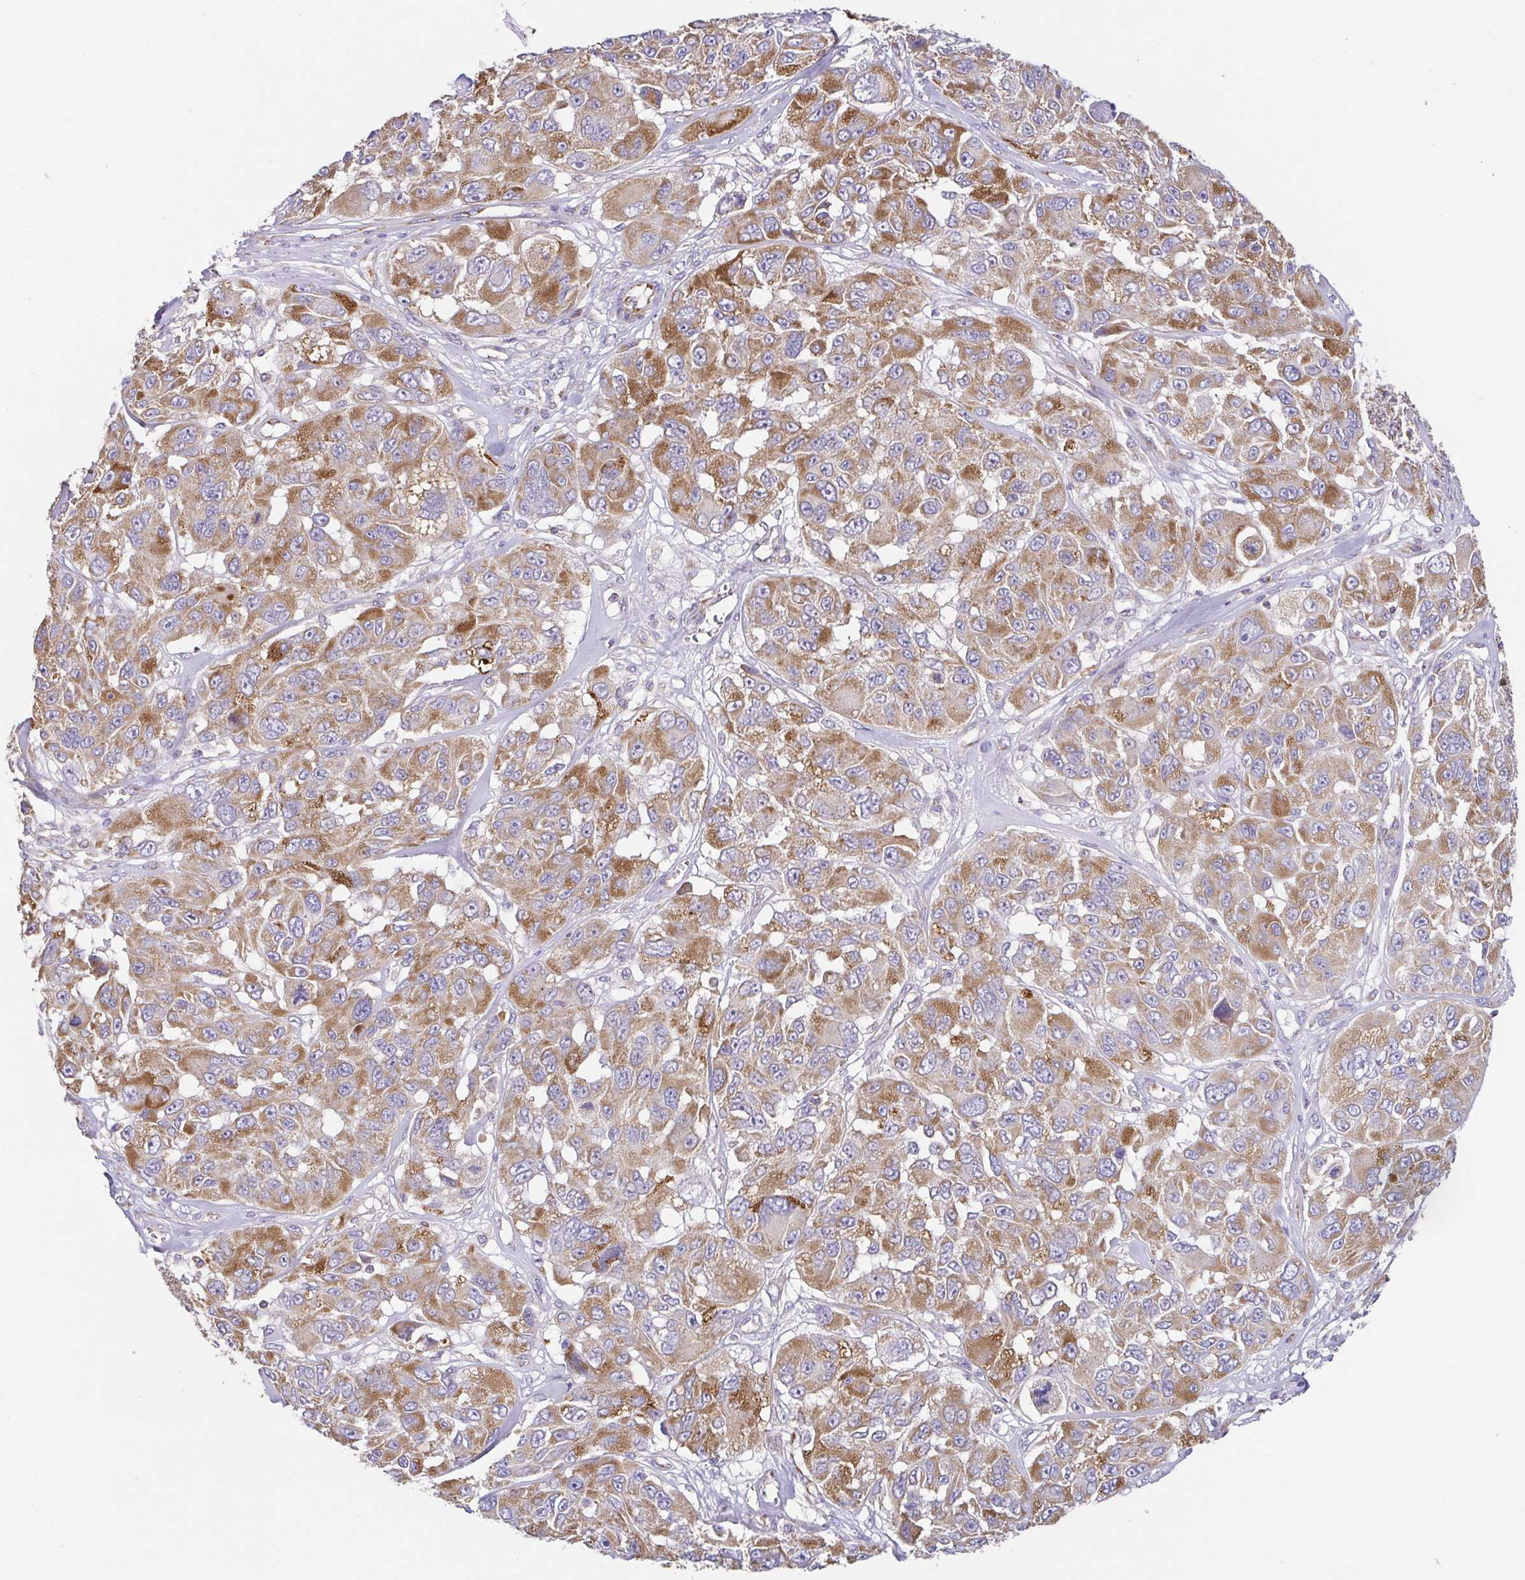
{"staining": {"intensity": "moderate", "quantity": ">75%", "location": "cytoplasmic/membranous"}, "tissue": "melanoma", "cell_type": "Tumor cells", "image_type": "cancer", "snomed": [{"axis": "morphology", "description": "Malignant melanoma, NOS"}, {"axis": "topography", "description": "Skin"}], "caption": "Melanoma was stained to show a protein in brown. There is medium levels of moderate cytoplasmic/membranous staining in approximately >75% of tumor cells.", "gene": "GINM1", "patient": {"sex": "female", "age": 66}}